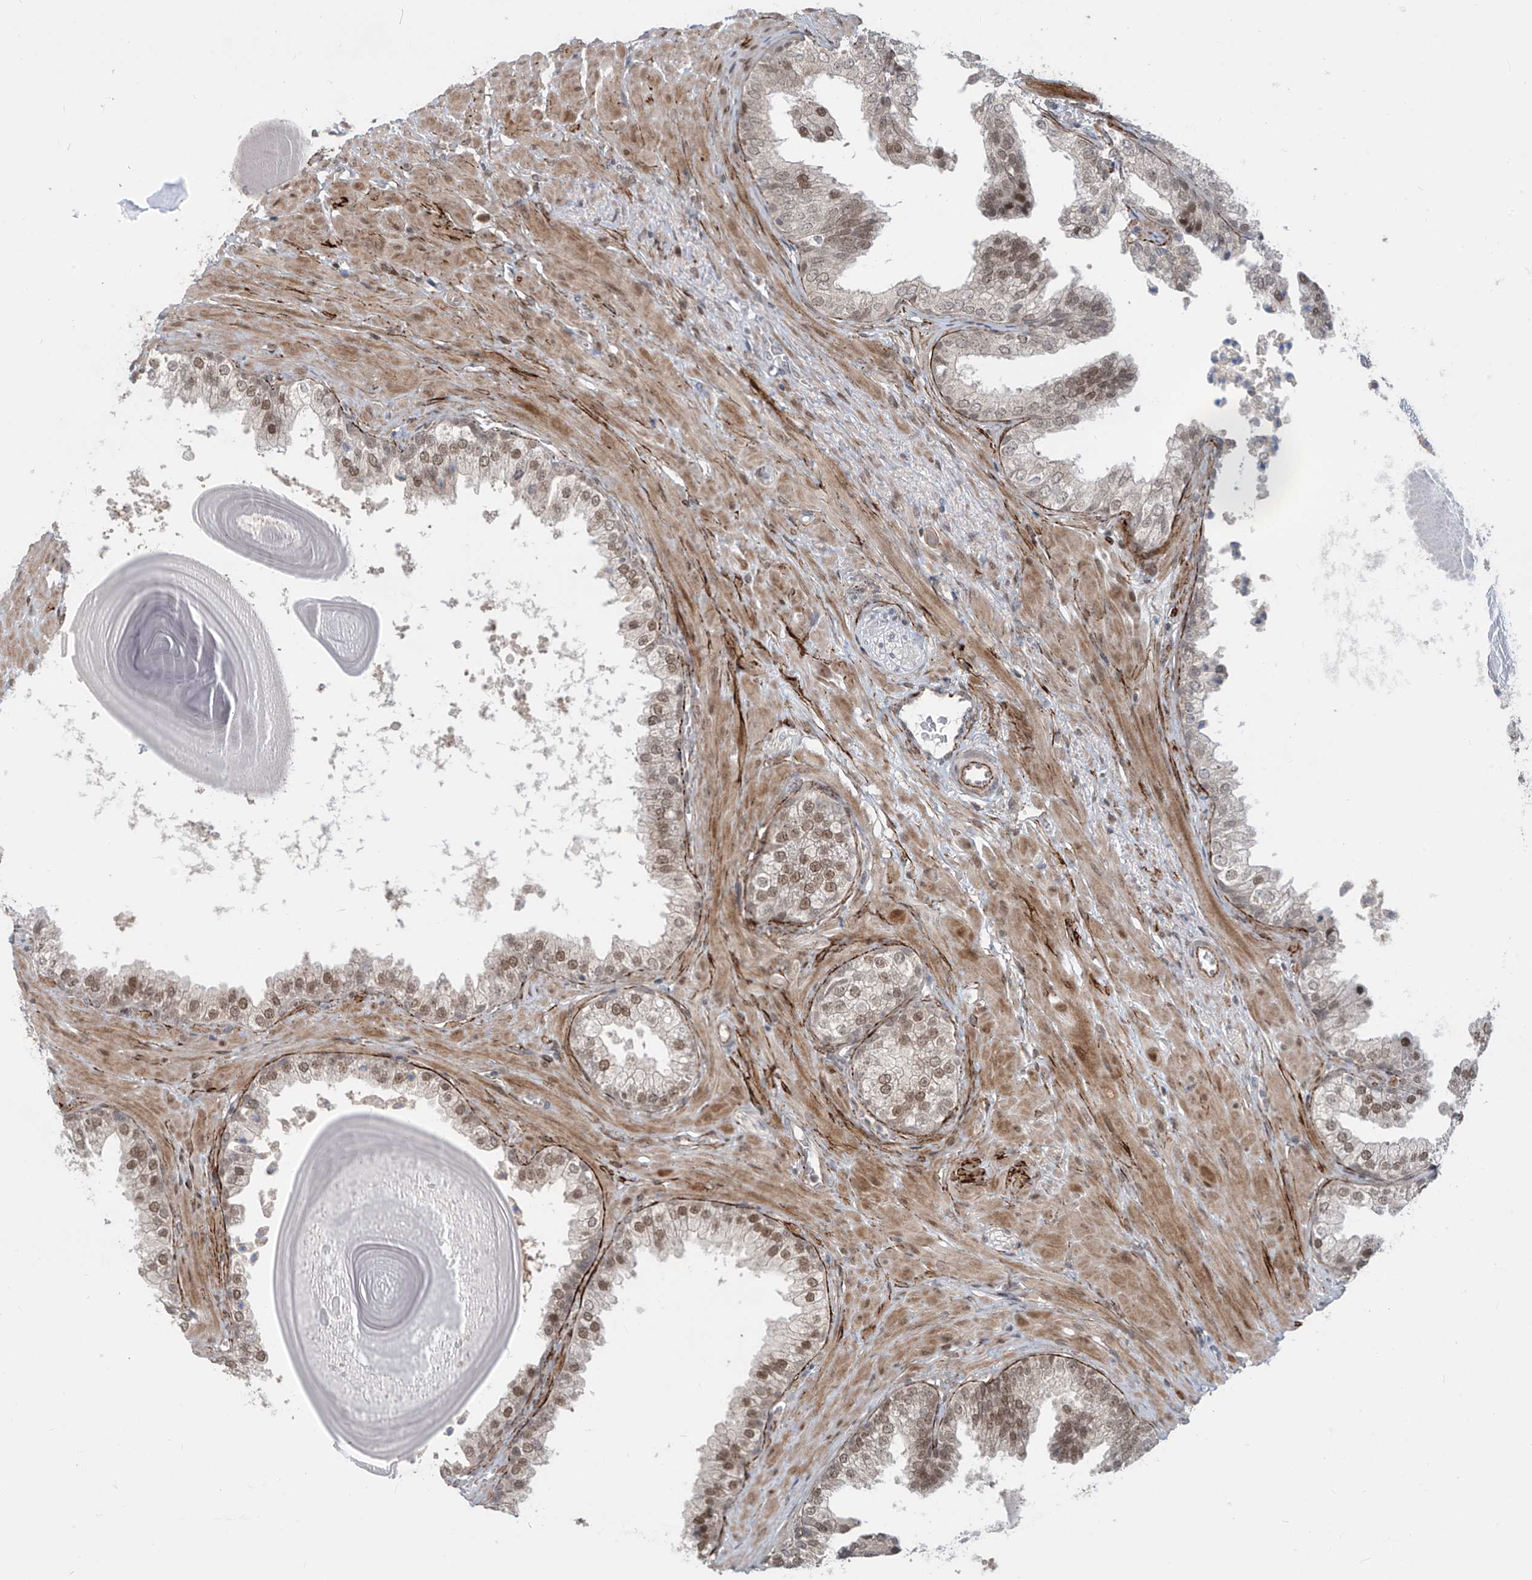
{"staining": {"intensity": "moderate", "quantity": ">75%", "location": "nuclear"}, "tissue": "prostate", "cell_type": "Glandular cells", "image_type": "normal", "snomed": [{"axis": "morphology", "description": "Normal tissue, NOS"}, {"axis": "topography", "description": "Prostate"}], "caption": "A medium amount of moderate nuclear staining is seen in approximately >75% of glandular cells in unremarkable prostate.", "gene": "LAGE3", "patient": {"sex": "male", "age": 48}}